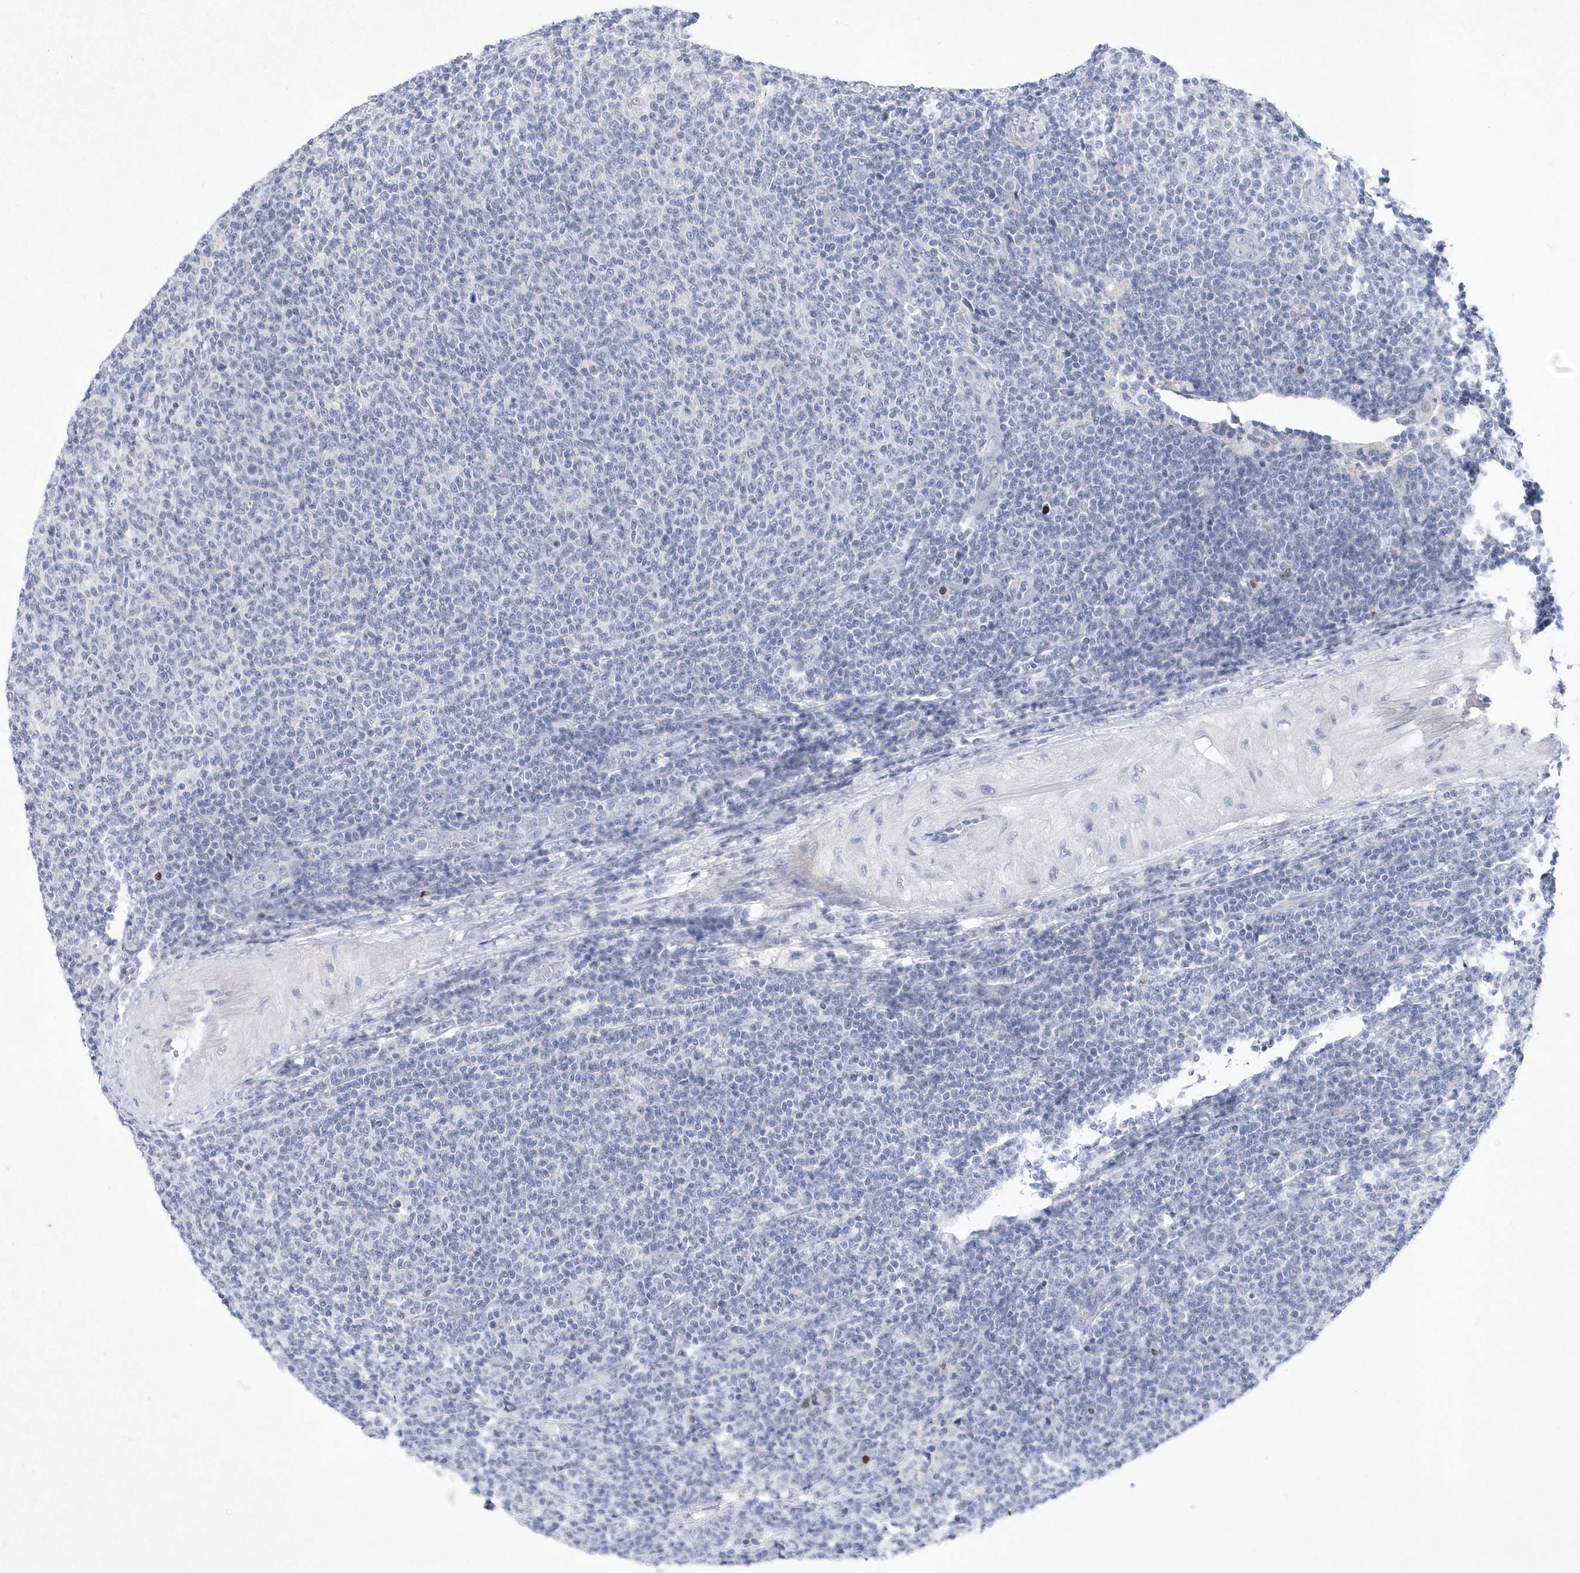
{"staining": {"intensity": "negative", "quantity": "none", "location": "none"}, "tissue": "lymphoma", "cell_type": "Tumor cells", "image_type": "cancer", "snomed": [{"axis": "morphology", "description": "Malignant lymphoma, non-Hodgkin's type, Low grade"}, {"axis": "topography", "description": "Lymph node"}], "caption": "DAB immunohistochemical staining of human lymphoma shows no significant expression in tumor cells.", "gene": "BHLHA15", "patient": {"sex": "male", "age": 66}}